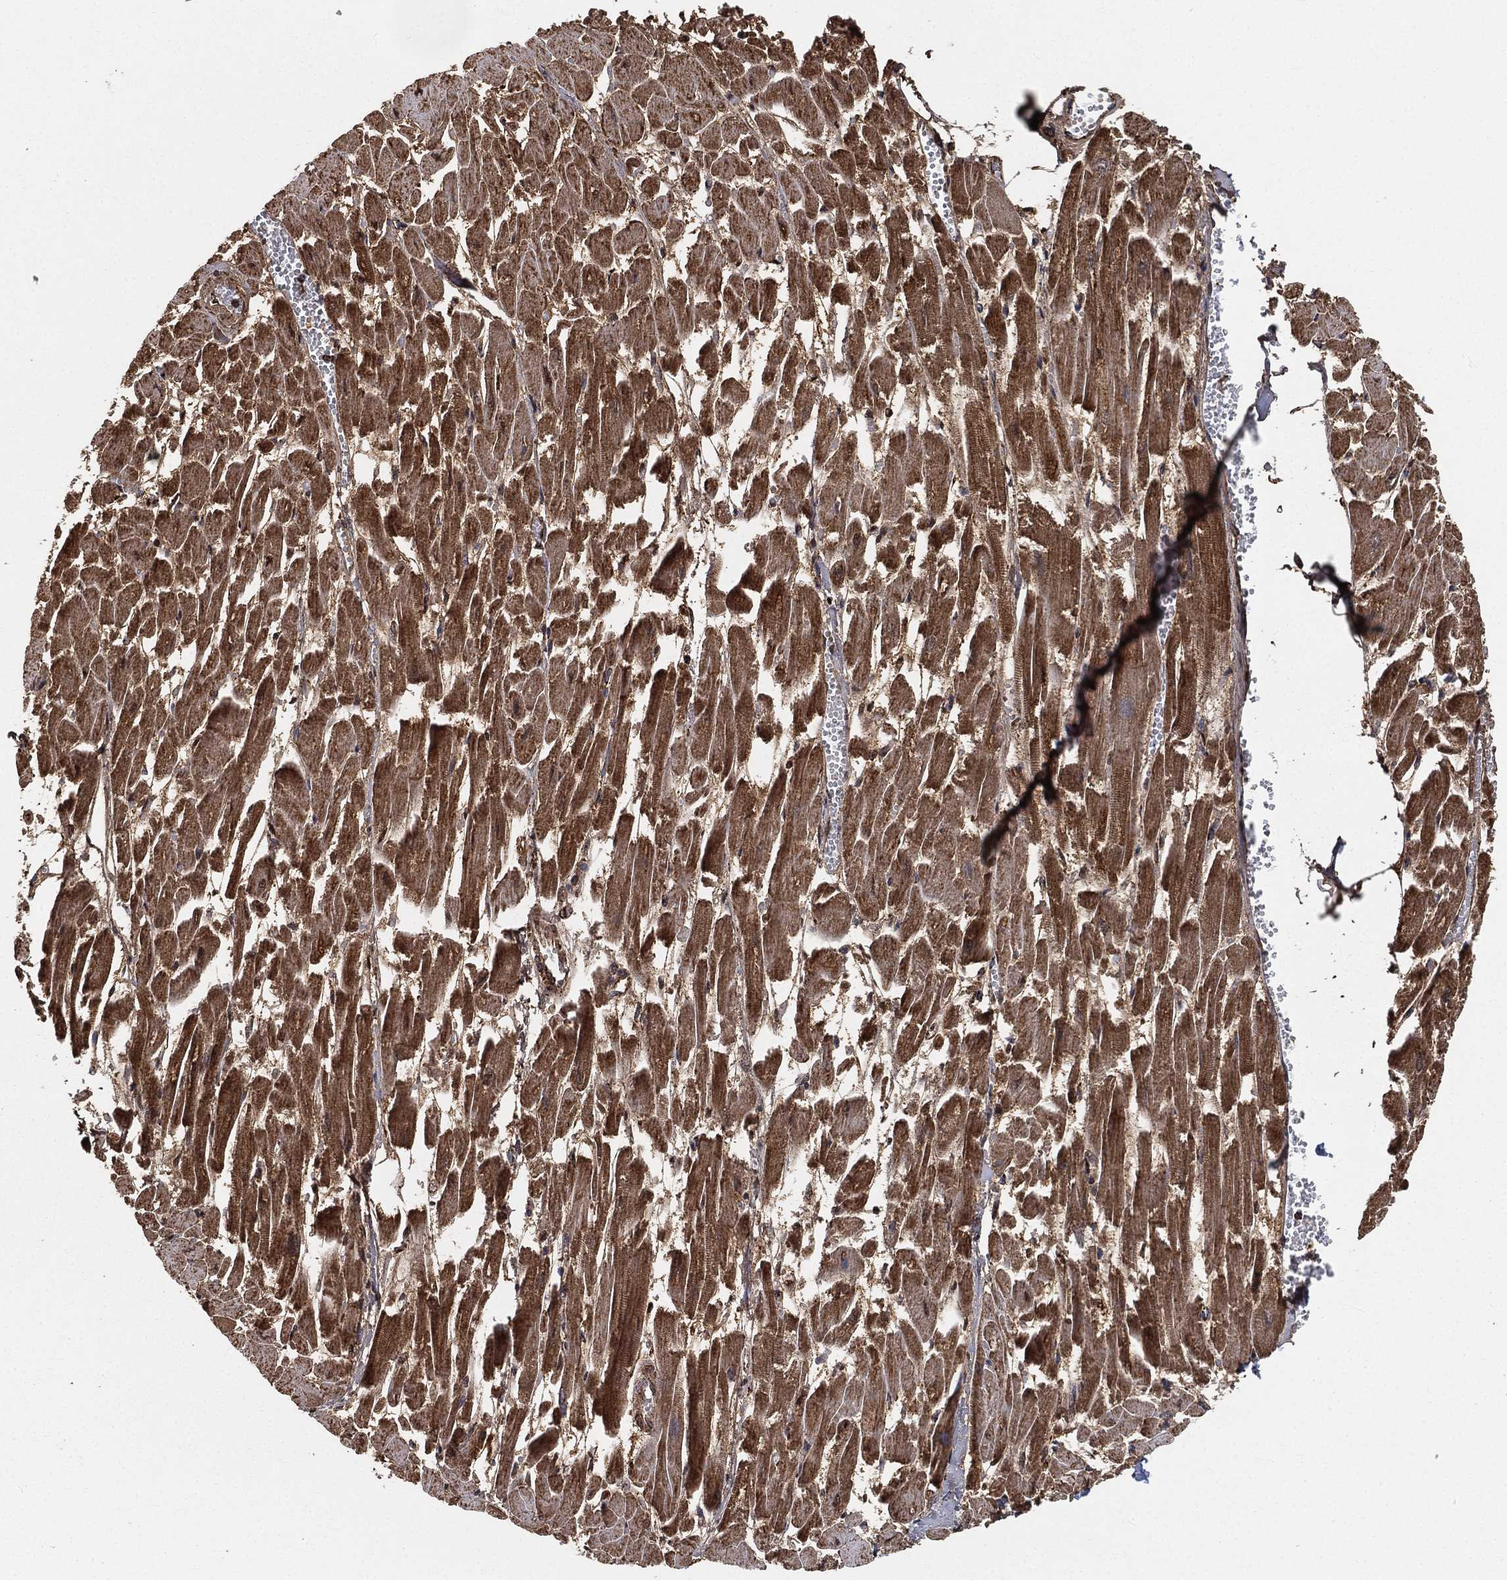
{"staining": {"intensity": "strong", "quantity": ">75%", "location": "cytoplasmic/membranous"}, "tissue": "heart muscle", "cell_type": "Cardiomyocytes", "image_type": "normal", "snomed": [{"axis": "morphology", "description": "Normal tissue, NOS"}, {"axis": "topography", "description": "Heart"}], "caption": "Immunohistochemistry of unremarkable human heart muscle exhibits high levels of strong cytoplasmic/membranous expression in approximately >75% of cardiomyocytes. The staining was performed using DAB (3,3'-diaminobenzidine), with brown indicating positive protein expression. Nuclei are stained blue with hematoxylin.", "gene": "SLC38A7", "patient": {"sex": "female", "age": 52}}